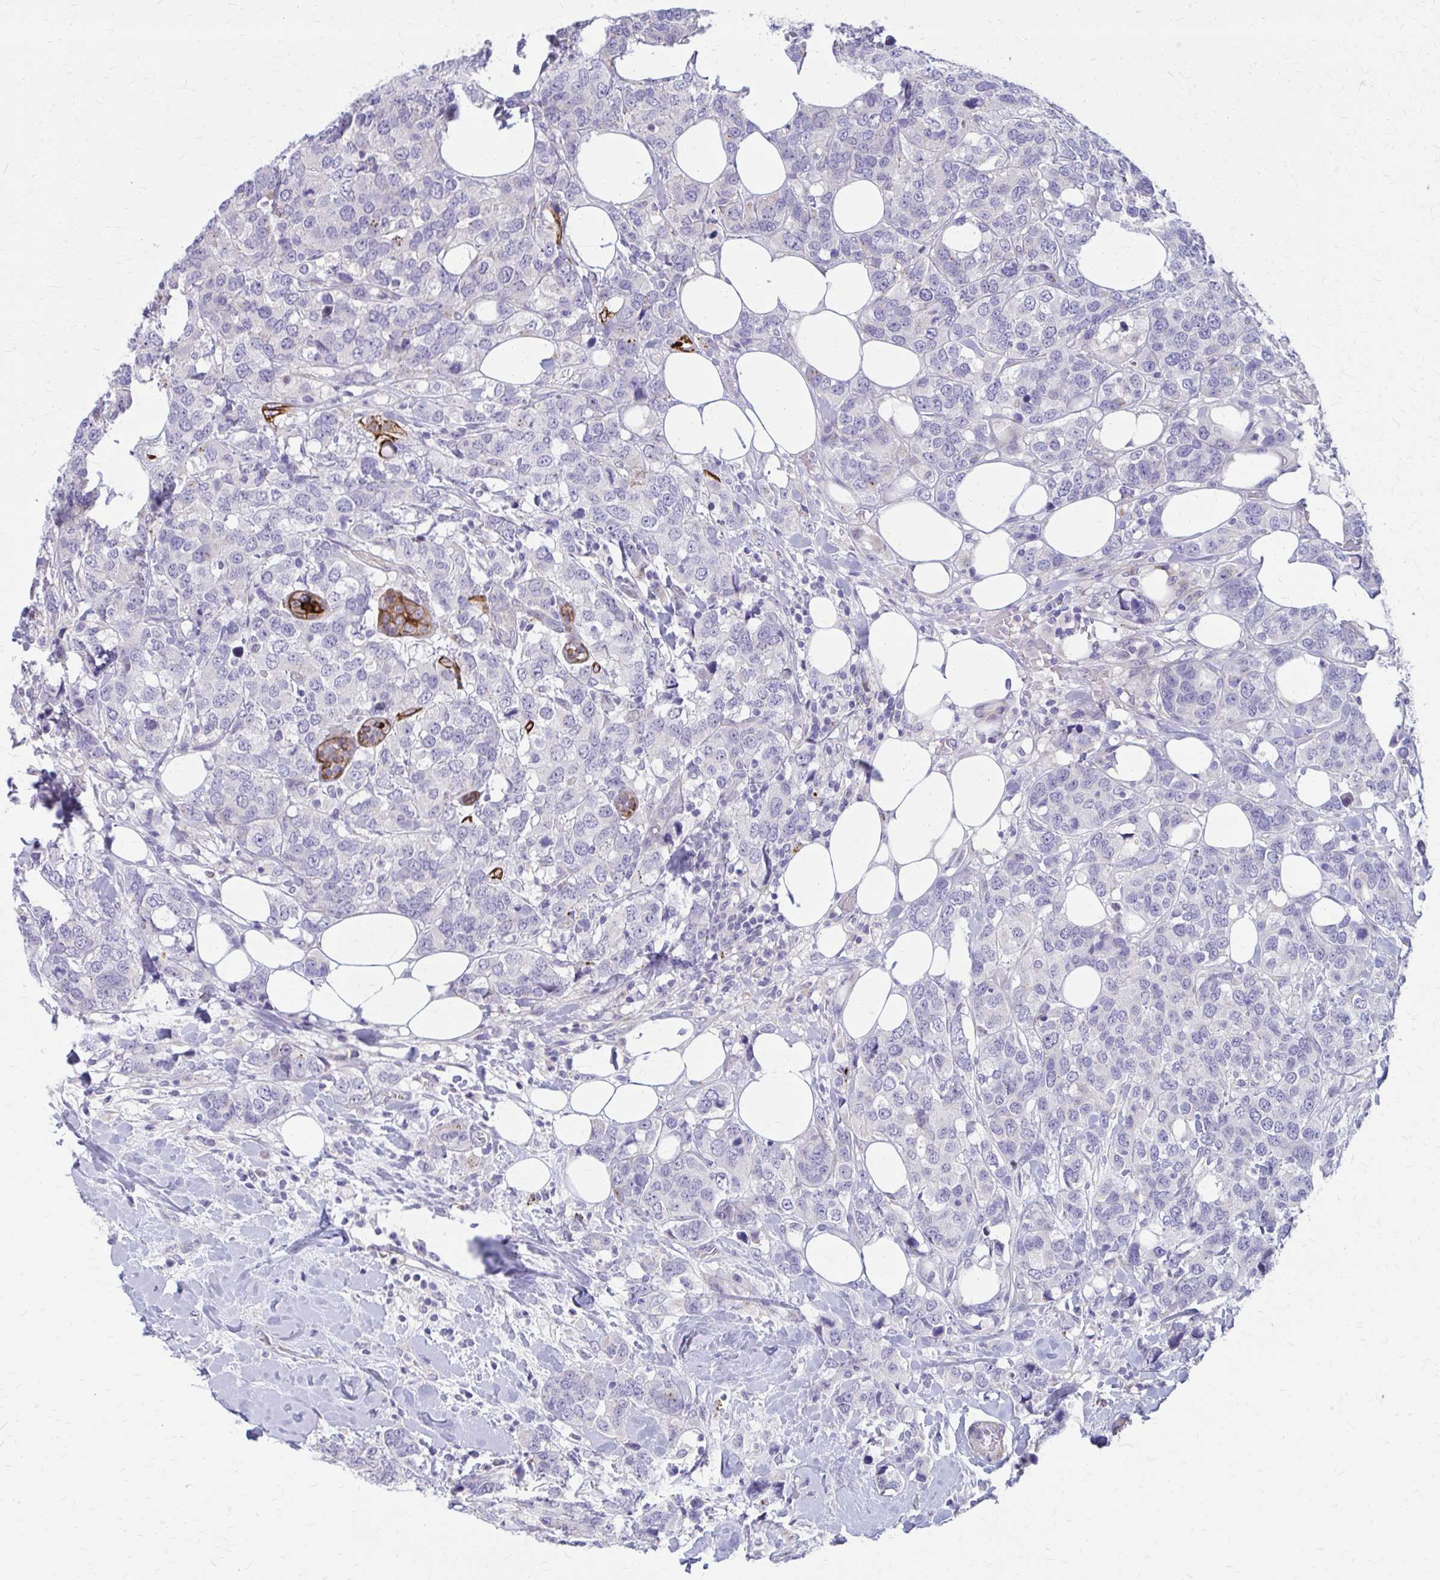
{"staining": {"intensity": "negative", "quantity": "none", "location": "none"}, "tissue": "breast cancer", "cell_type": "Tumor cells", "image_type": "cancer", "snomed": [{"axis": "morphology", "description": "Lobular carcinoma"}, {"axis": "topography", "description": "Breast"}], "caption": "A photomicrograph of lobular carcinoma (breast) stained for a protein demonstrates no brown staining in tumor cells.", "gene": "GLYATL2", "patient": {"sex": "female", "age": 59}}